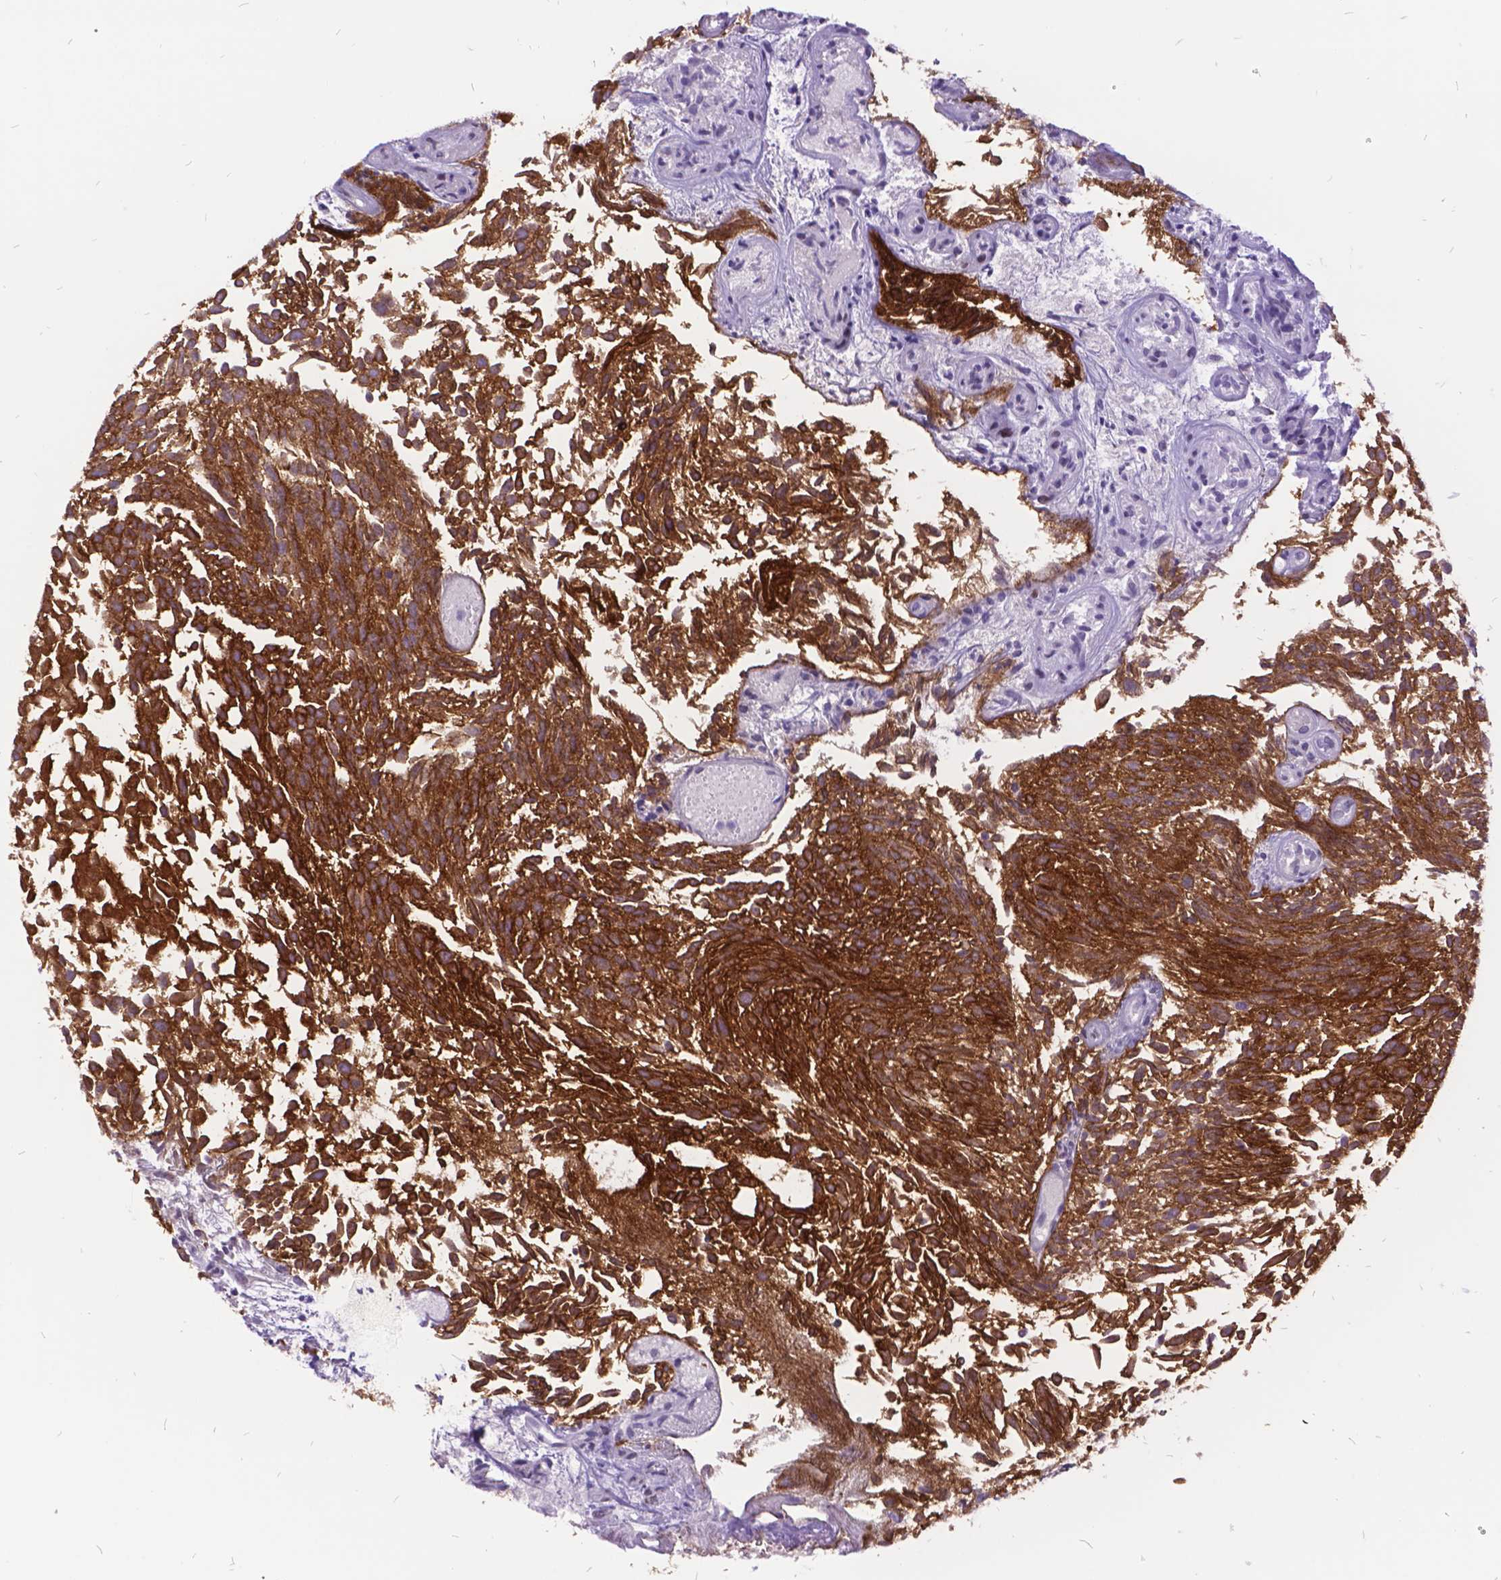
{"staining": {"intensity": "strong", "quantity": ">75%", "location": "cytoplasmic/membranous"}, "tissue": "urothelial cancer", "cell_type": "Tumor cells", "image_type": "cancer", "snomed": [{"axis": "morphology", "description": "Urothelial carcinoma, Low grade"}, {"axis": "topography", "description": "Urinary bladder"}], "caption": "Urothelial carcinoma (low-grade) stained with IHC demonstrates strong cytoplasmic/membranous expression in about >75% of tumor cells. The protein is stained brown, and the nuclei are stained in blue (DAB IHC with brightfield microscopy, high magnification).", "gene": "ITGB6", "patient": {"sex": "male", "age": 70}}